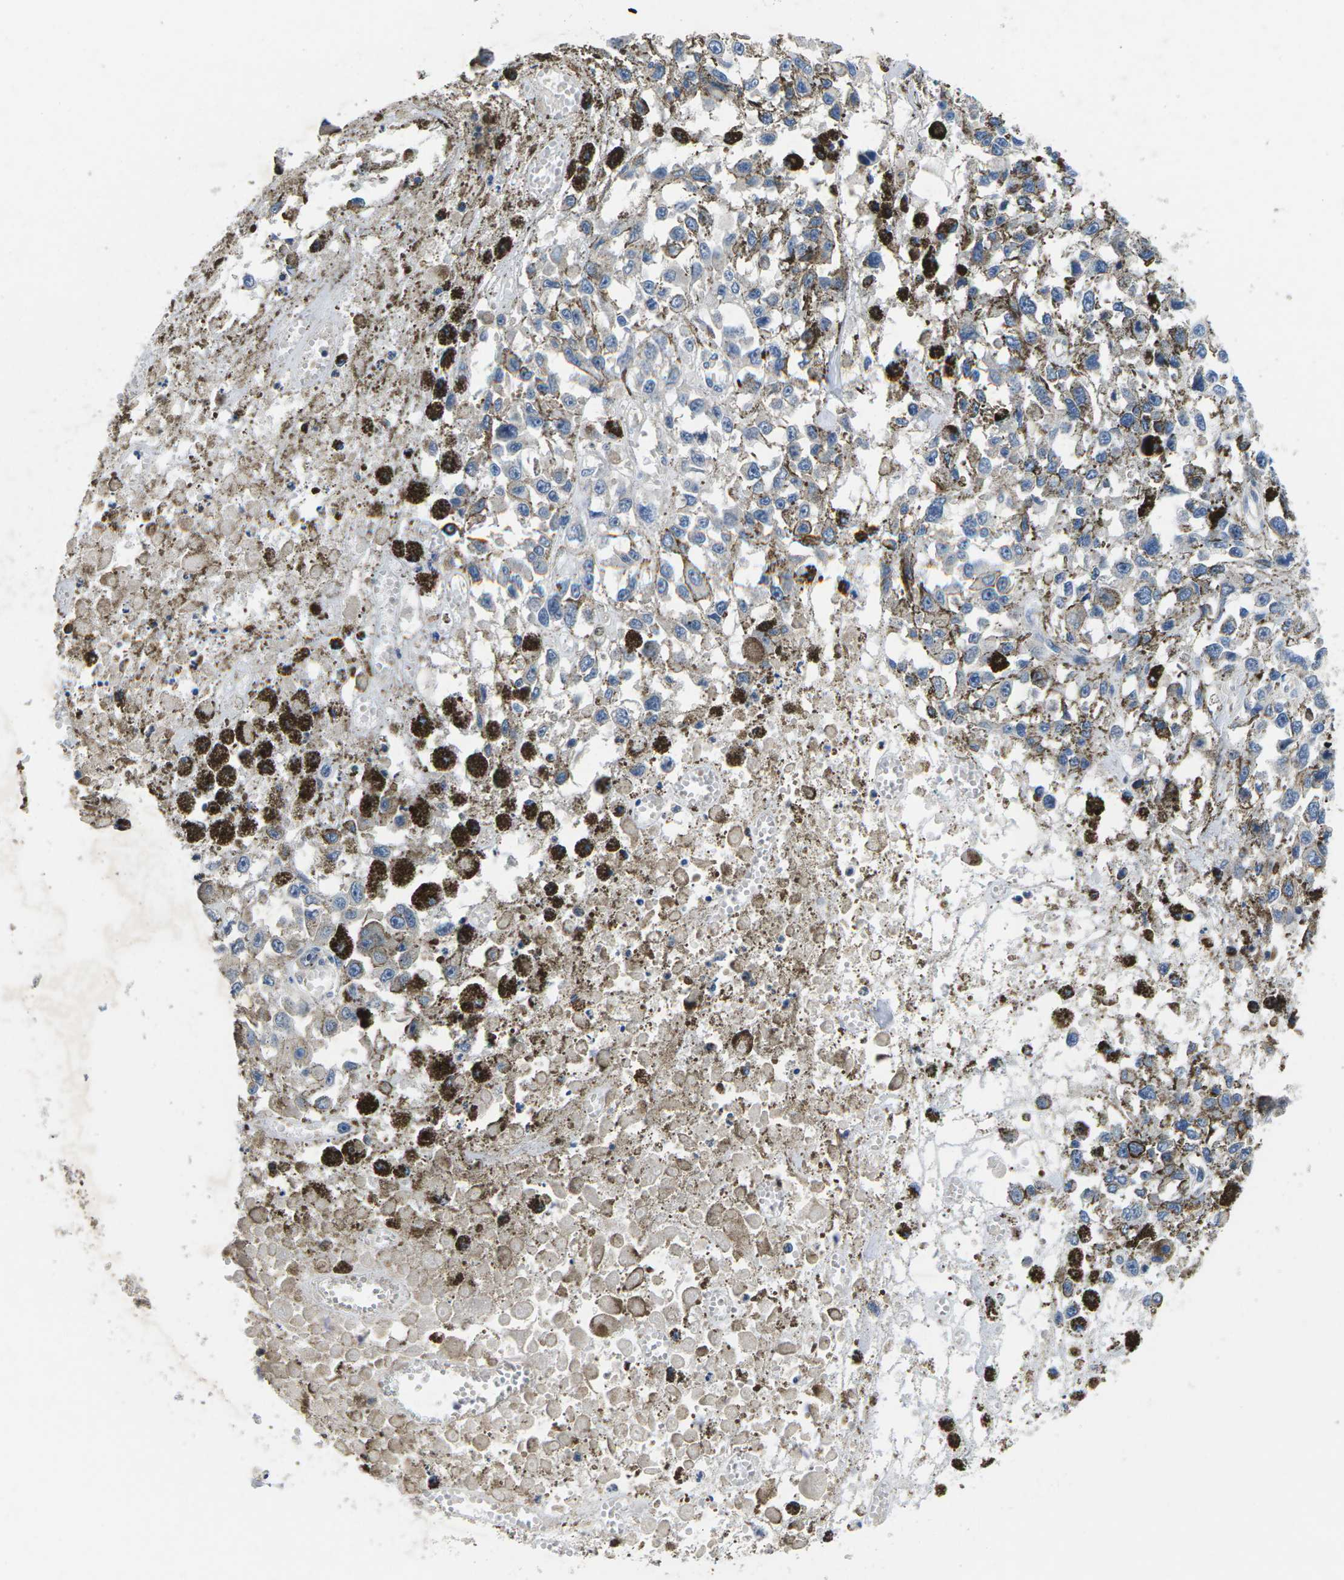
{"staining": {"intensity": "weak", "quantity": "<25%", "location": "cytoplasmic/membranous"}, "tissue": "melanoma", "cell_type": "Tumor cells", "image_type": "cancer", "snomed": [{"axis": "morphology", "description": "Malignant melanoma, Metastatic site"}, {"axis": "topography", "description": "Lymph node"}], "caption": "An image of human melanoma is negative for staining in tumor cells.", "gene": "PLCE1", "patient": {"sex": "male", "age": 59}}